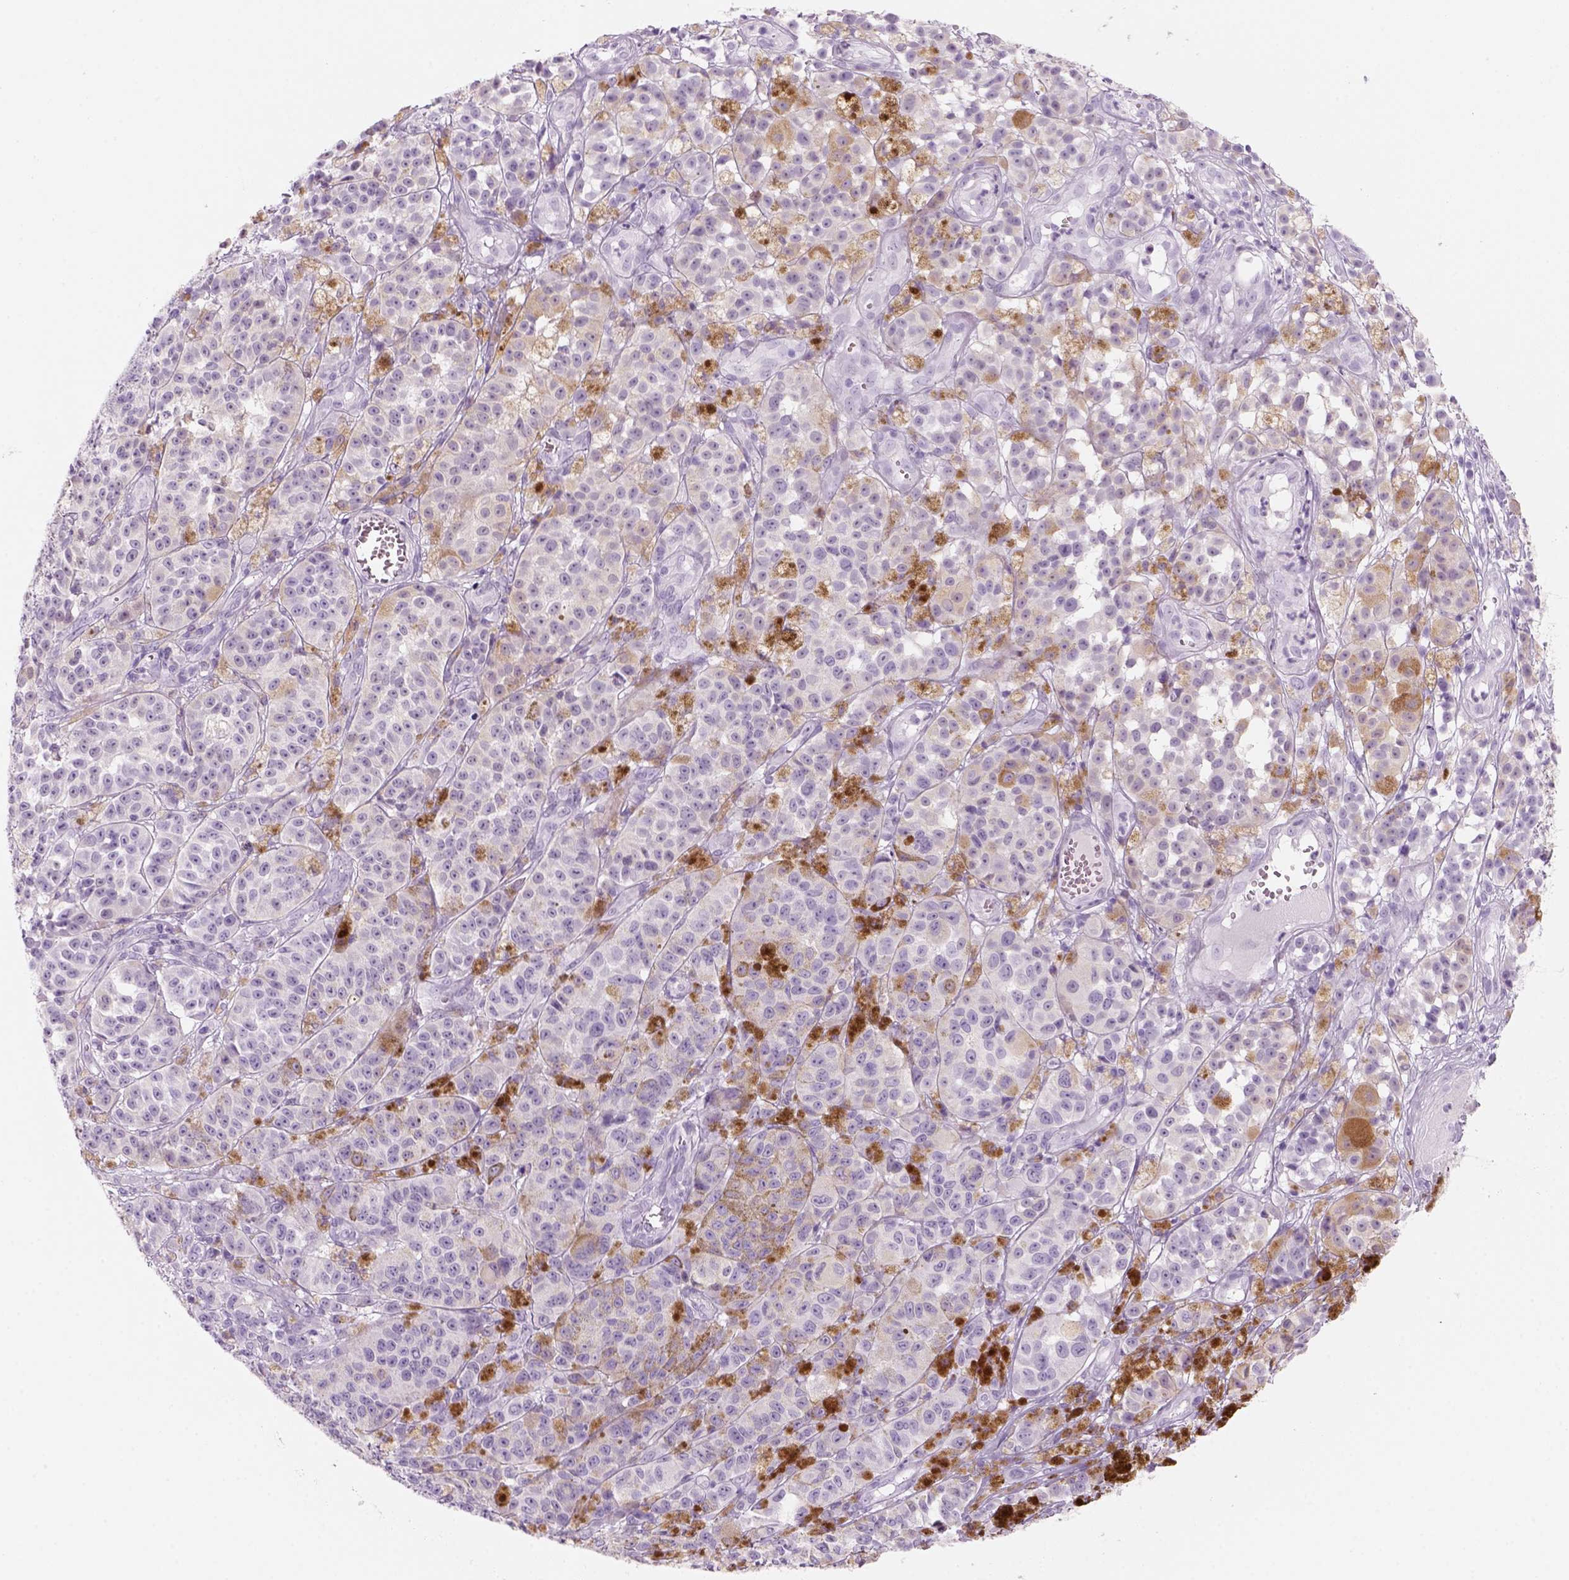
{"staining": {"intensity": "negative", "quantity": "none", "location": "none"}, "tissue": "melanoma", "cell_type": "Tumor cells", "image_type": "cancer", "snomed": [{"axis": "morphology", "description": "Malignant melanoma, NOS"}, {"axis": "topography", "description": "Skin"}], "caption": "The image shows no significant staining in tumor cells of malignant melanoma.", "gene": "KRTAP11-1", "patient": {"sex": "female", "age": 58}}